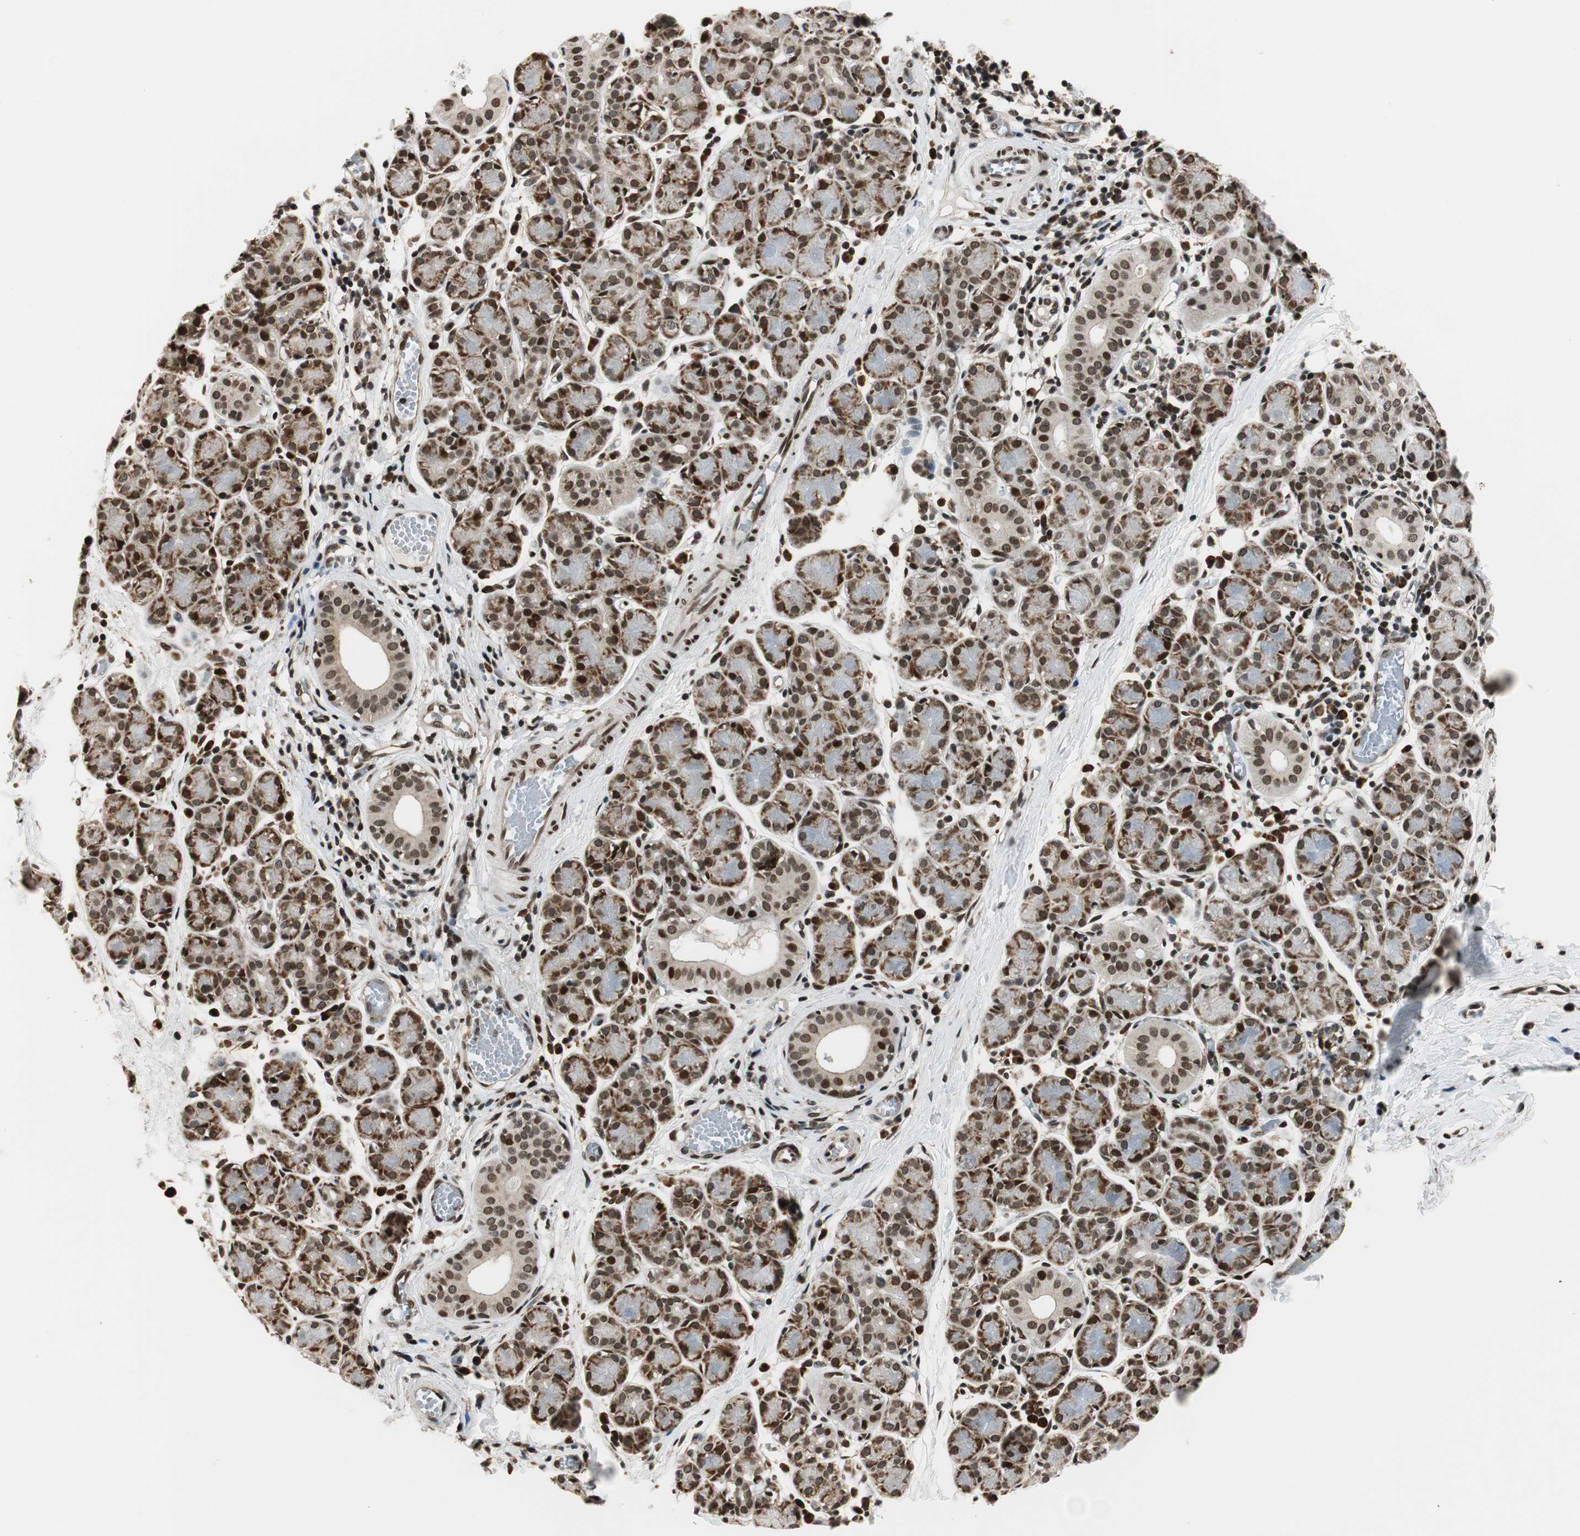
{"staining": {"intensity": "moderate", "quantity": ">75%", "location": "cytoplasmic/membranous,nuclear"}, "tissue": "salivary gland", "cell_type": "Glandular cells", "image_type": "normal", "snomed": [{"axis": "morphology", "description": "Normal tissue, NOS"}, {"axis": "morphology", "description": "Inflammation, NOS"}, {"axis": "topography", "description": "Lymph node"}, {"axis": "topography", "description": "Salivary gland"}], "caption": "Immunohistochemical staining of normal human salivary gland shows >75% levels of moderate cytoplasmic/membranous,nuclear protein expression in approximately >75% of glandular cells. (DAB IHC with brightfield microscopy, high magnification).", "gene": "RING1", "patient": {"sex": "male", "age": 3}}